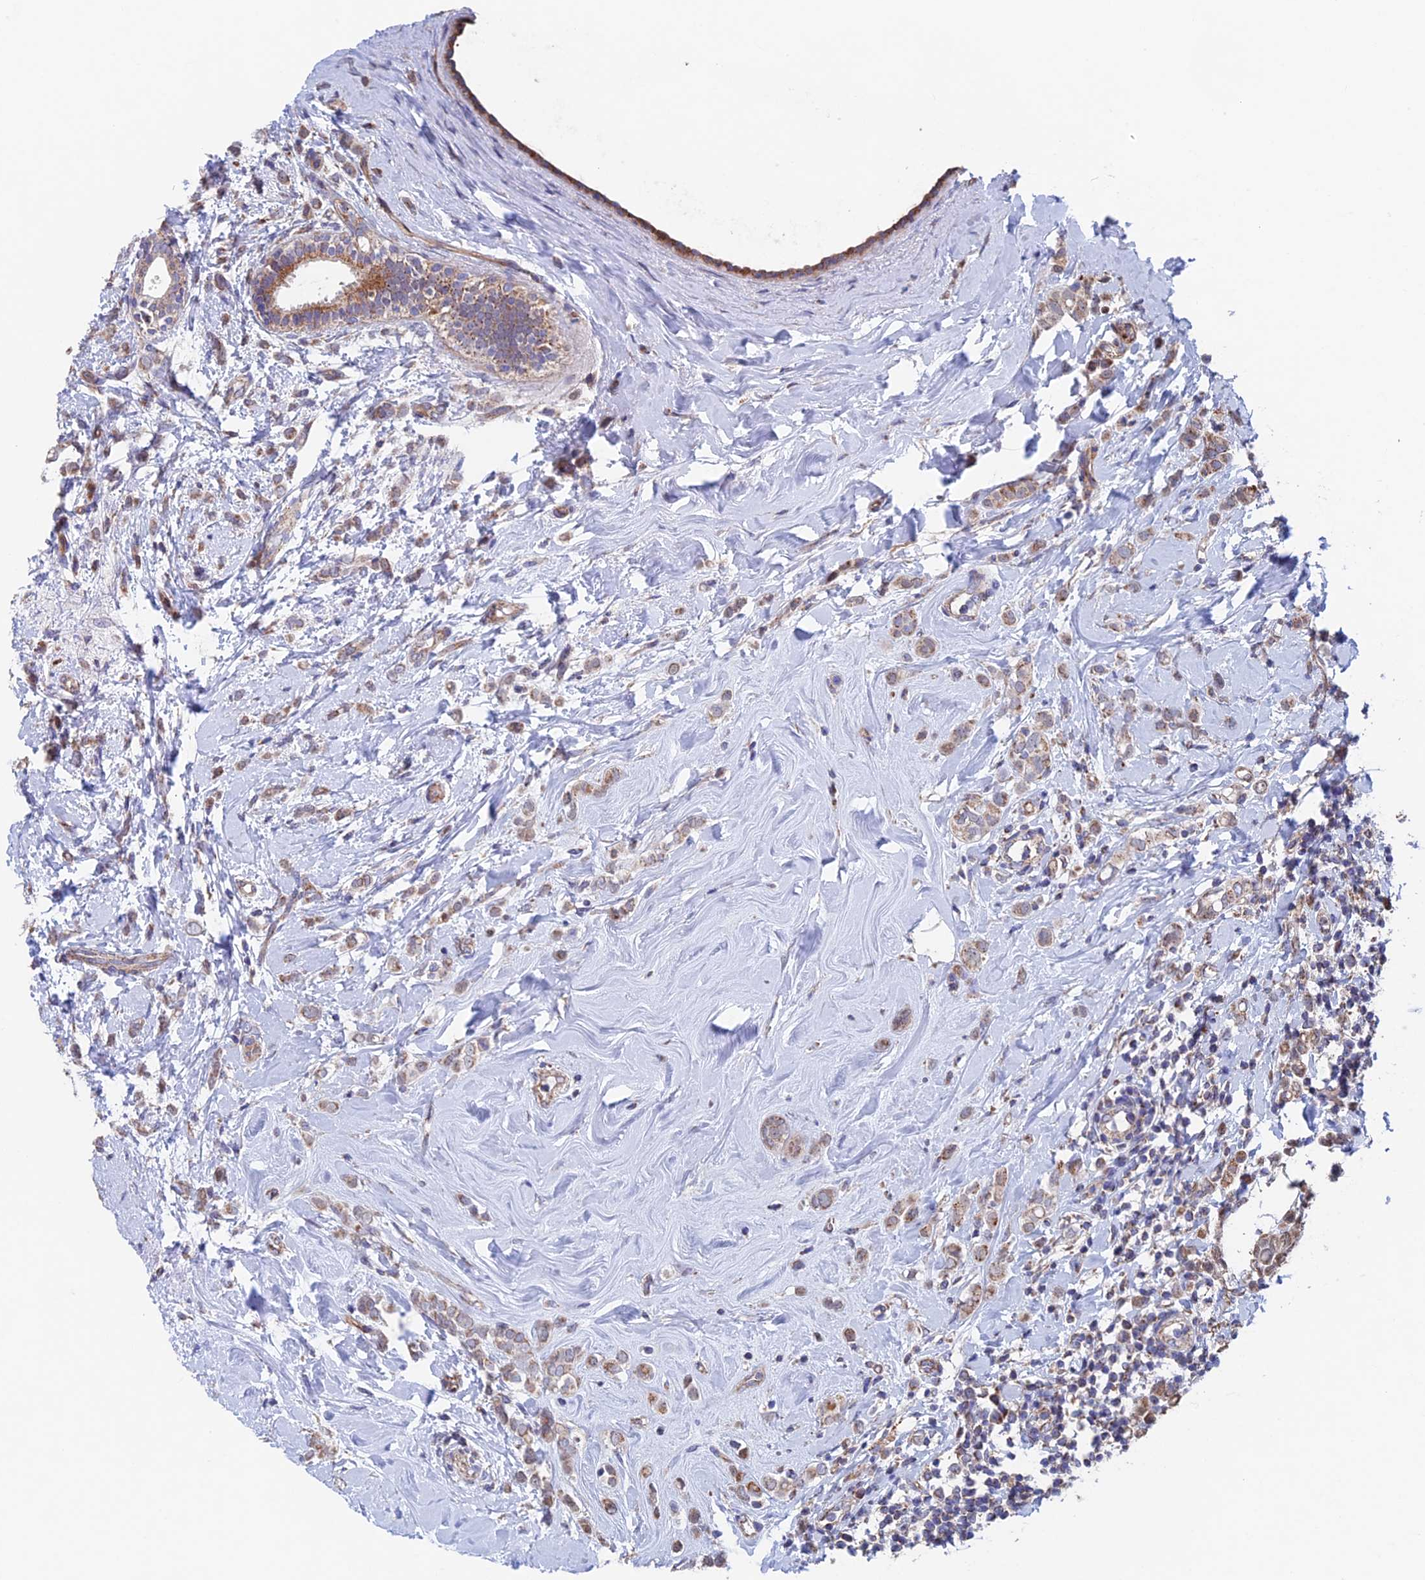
{"staining": {"intensity": "moderate", "quantity": ">75%", "location": "cytoplasmic/membranous"}, "tissue": "breast cancer", "cell_type": "Tumor cells", "image_type": "cancer", "snomed": [{"axis": "morphology", "description": "Lobular carcinoma"}, {"axis": "topography", "description": "Breast"}], "caption": "The photomicrograph reveals a brown stain indicating the presence of a protein in the cytoplasmic/membranous of tumor cells in lobular carcinoma (breast). (Stains: DAB (3,3'-diaminobenzidine) in brown, nuclei in blue, Microscopy: brightfield microscopy at high magnification).", "gene": "MRPL1", "patient": {"sex": "female", "age": 47}}